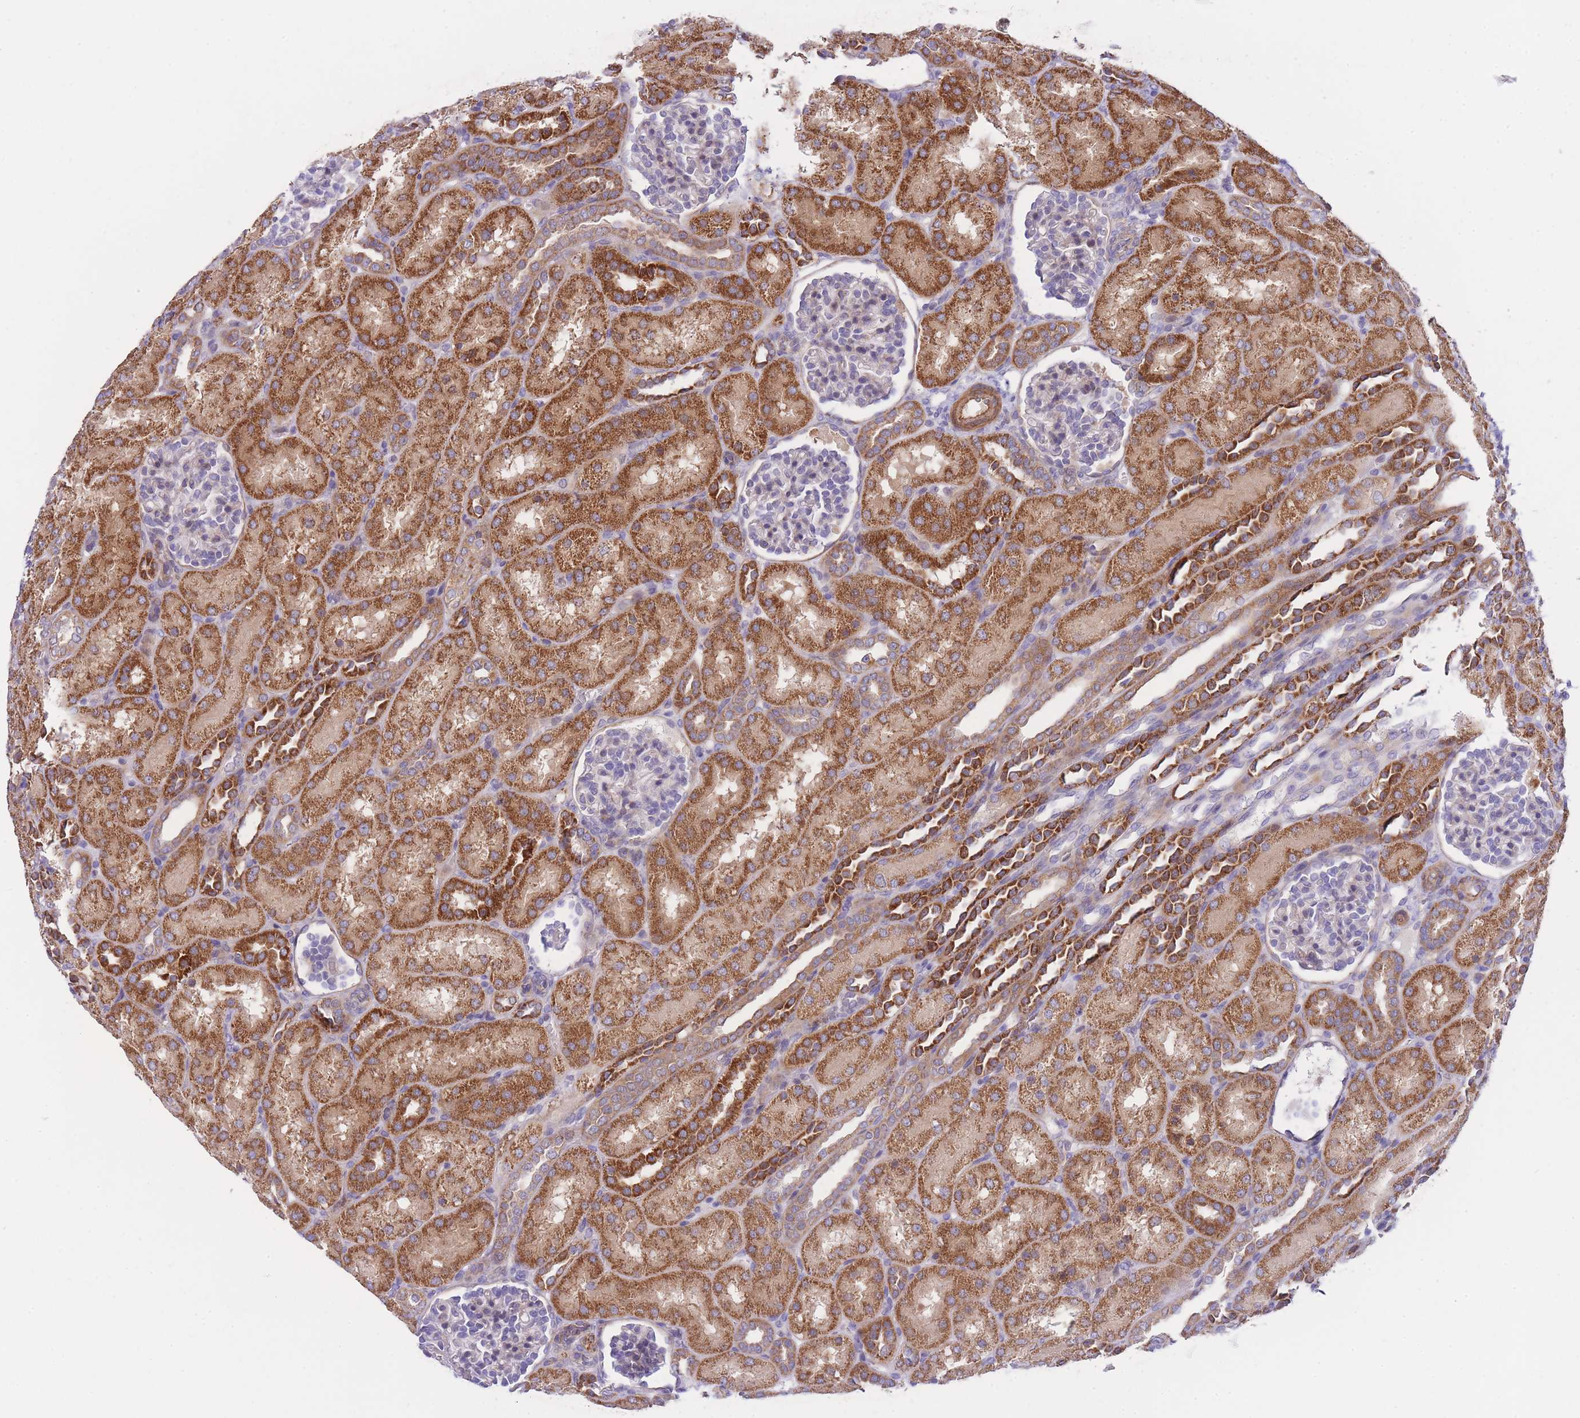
{"staining": {"intensity": "negative", "quantity": "none", "location": "none"}, "tissue": "kidney", "cell_type": "Cells in glomeruli", "image_type": "normal", "snomed": [{"axis": "morphology", "description": "Normal tissue, NOS"}, {"axis": "topography", "description": "Kidney"}], "caption": "An immunohistochemistry micrograph of benign kidney is shown. There is no staining in cells in glomeruli of kidney. (Immunohistochemistry (ihc), brightfield microscopy, high magnification).", "gene": "CHAC1", "patient": {"sex": "male", "age": 1}}